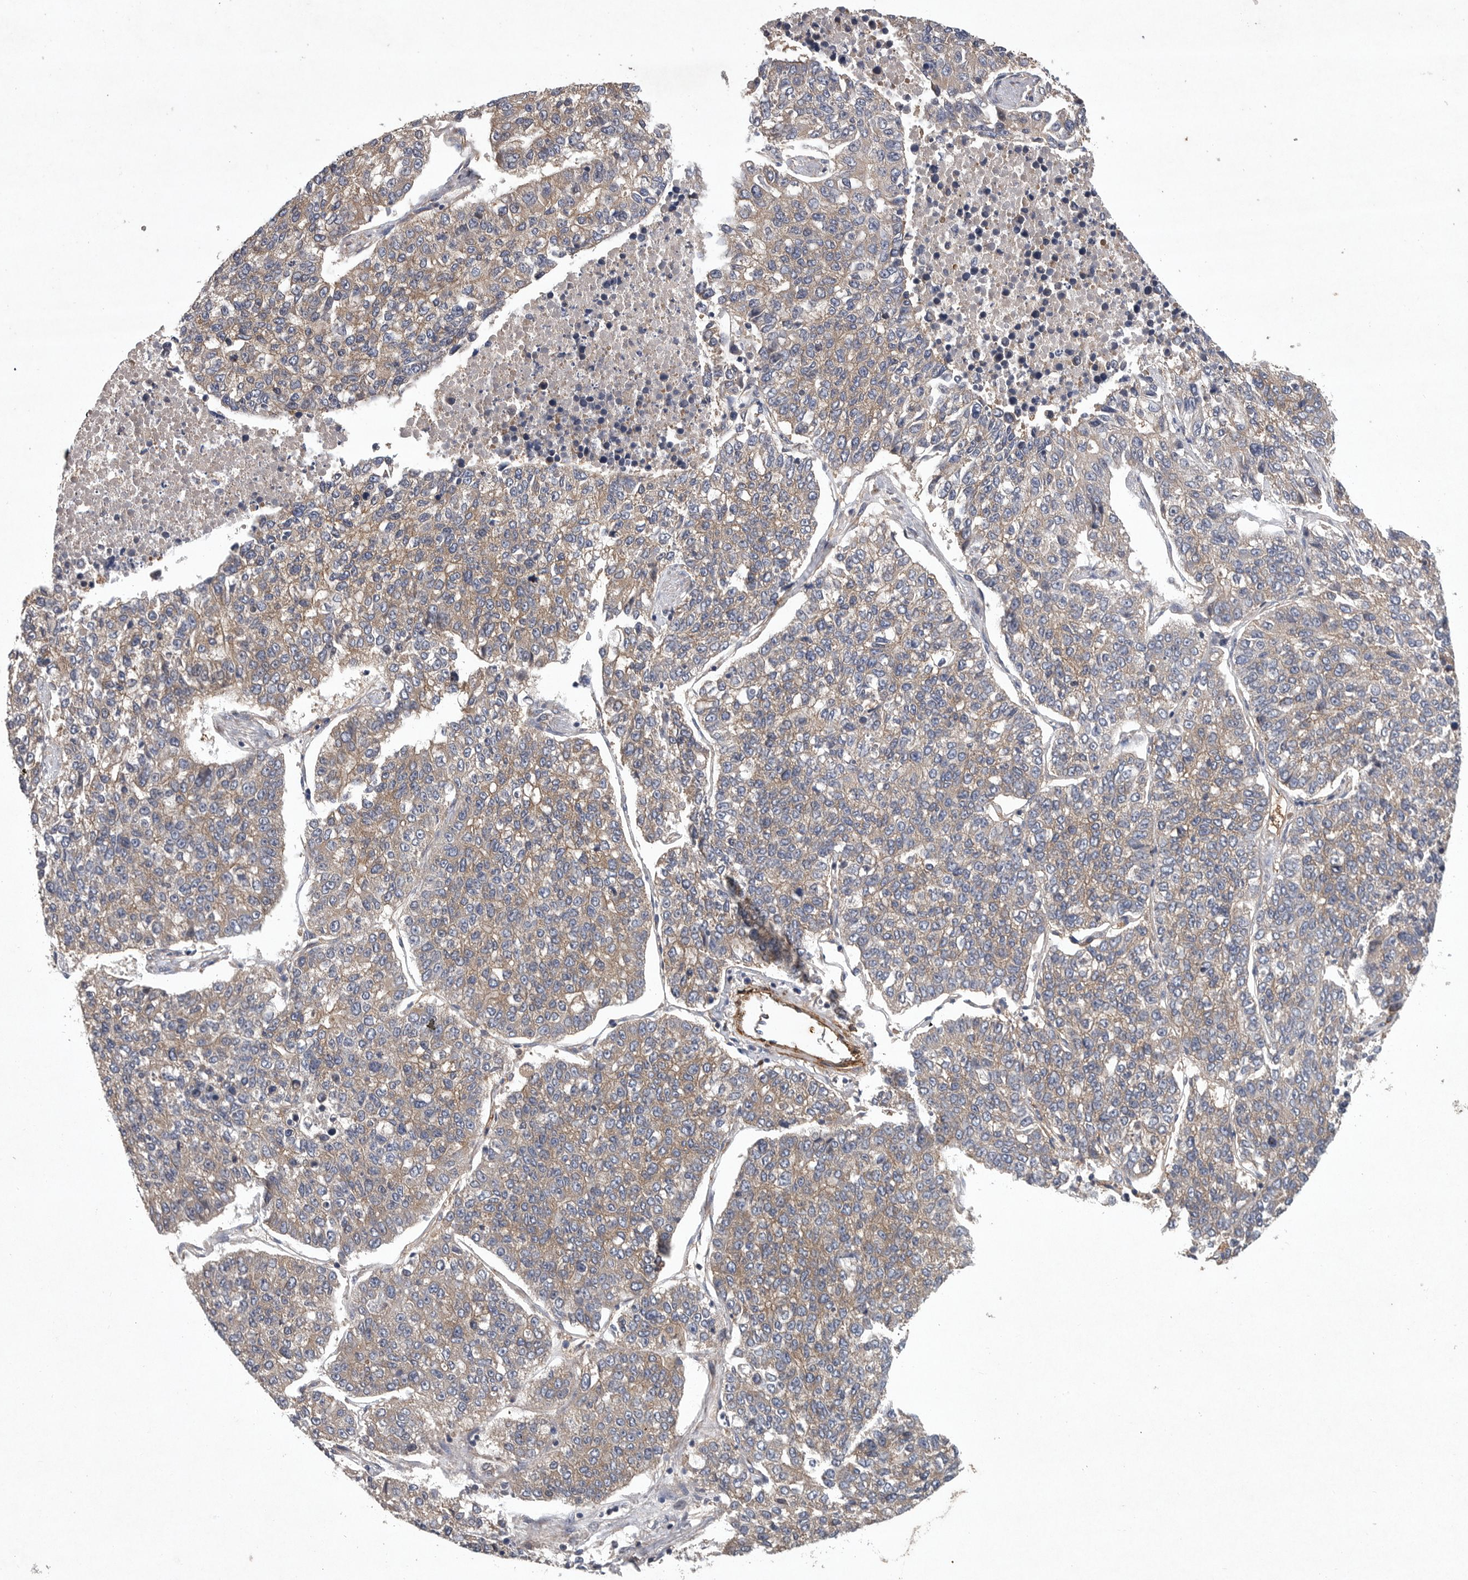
{"staining": {"intensity": "weak", "quantity": ">75%", "location": "cytoplasmic/membranous"}, "tissue": "lung cancer", "cell_type": "Tumor cells", "image_type": "cancer", "snomed": [{"axis": "morphology", "description": "Adenocarcinoma, NOS"}, {"axis": "topography", "description": "Lung"}], "caption": "There is low levels of weak cytoplasmic/membranous positivity in tumor cells of adenocarcinoma (lung), as demonstrated by immunohistochemical staining (brown color).", "gene": "OXR1", "patient": {"sex": "male", "age": 49}}